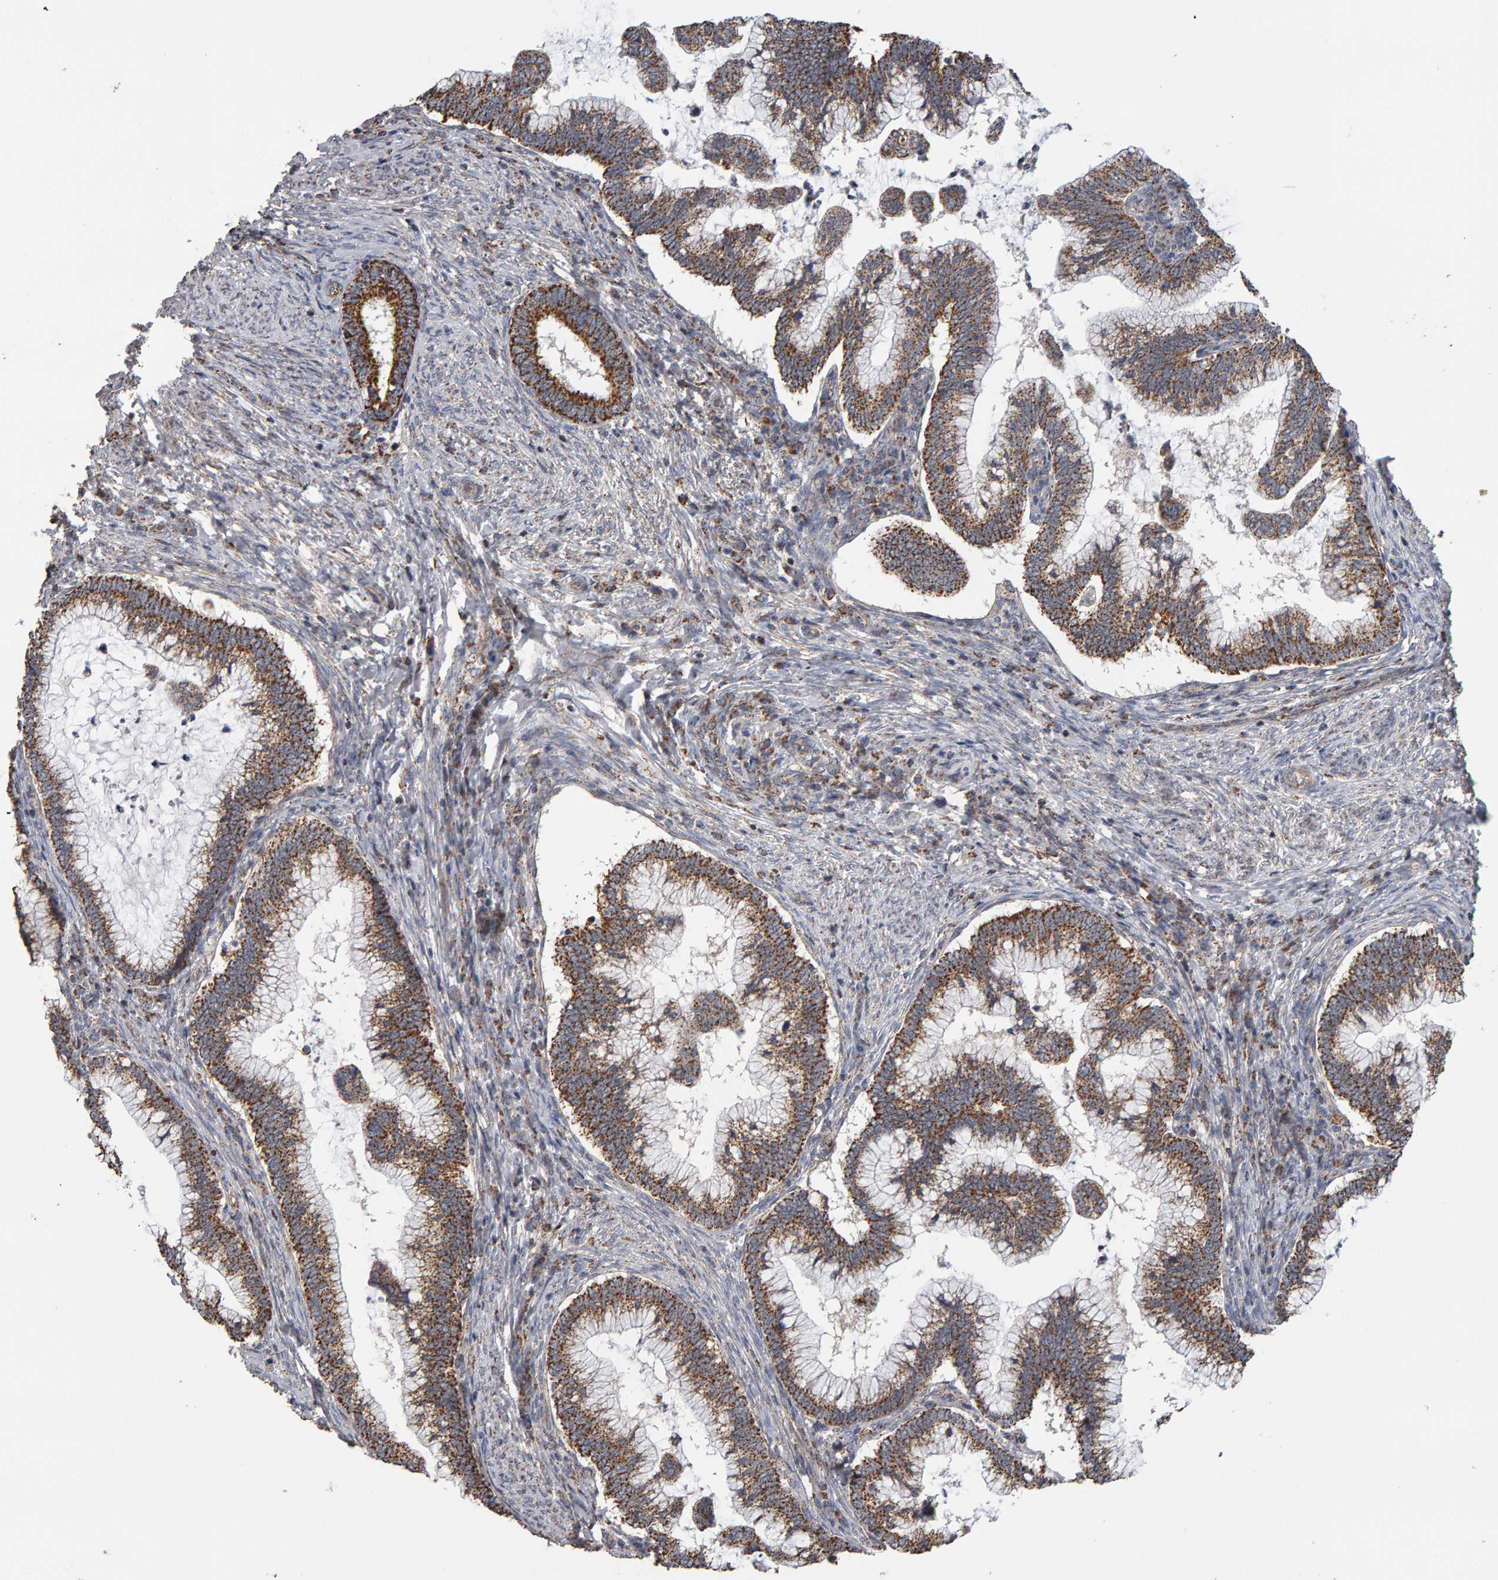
{"staining": {"intensity": "strong", "quantity": "25%-75%", "location": "cytoplasmic/membranous"}, "tissue": "cervical cancer", "cell_type": "Tumor cells", "image_type": "cancer", "snomed": [{"axis": "morphology", "description": "Adenocarcinoma, NOS"}, {"axis": "topography", "description": "Cervix"}], "caption": "Cervical adenocarcinoma stained with IHC shows strong cytoplasmic/membranous positivity in about 25%-75% of tumor cells.", "gene": "TOM1L1", "patient": {"sex": "female", "age": 36}}